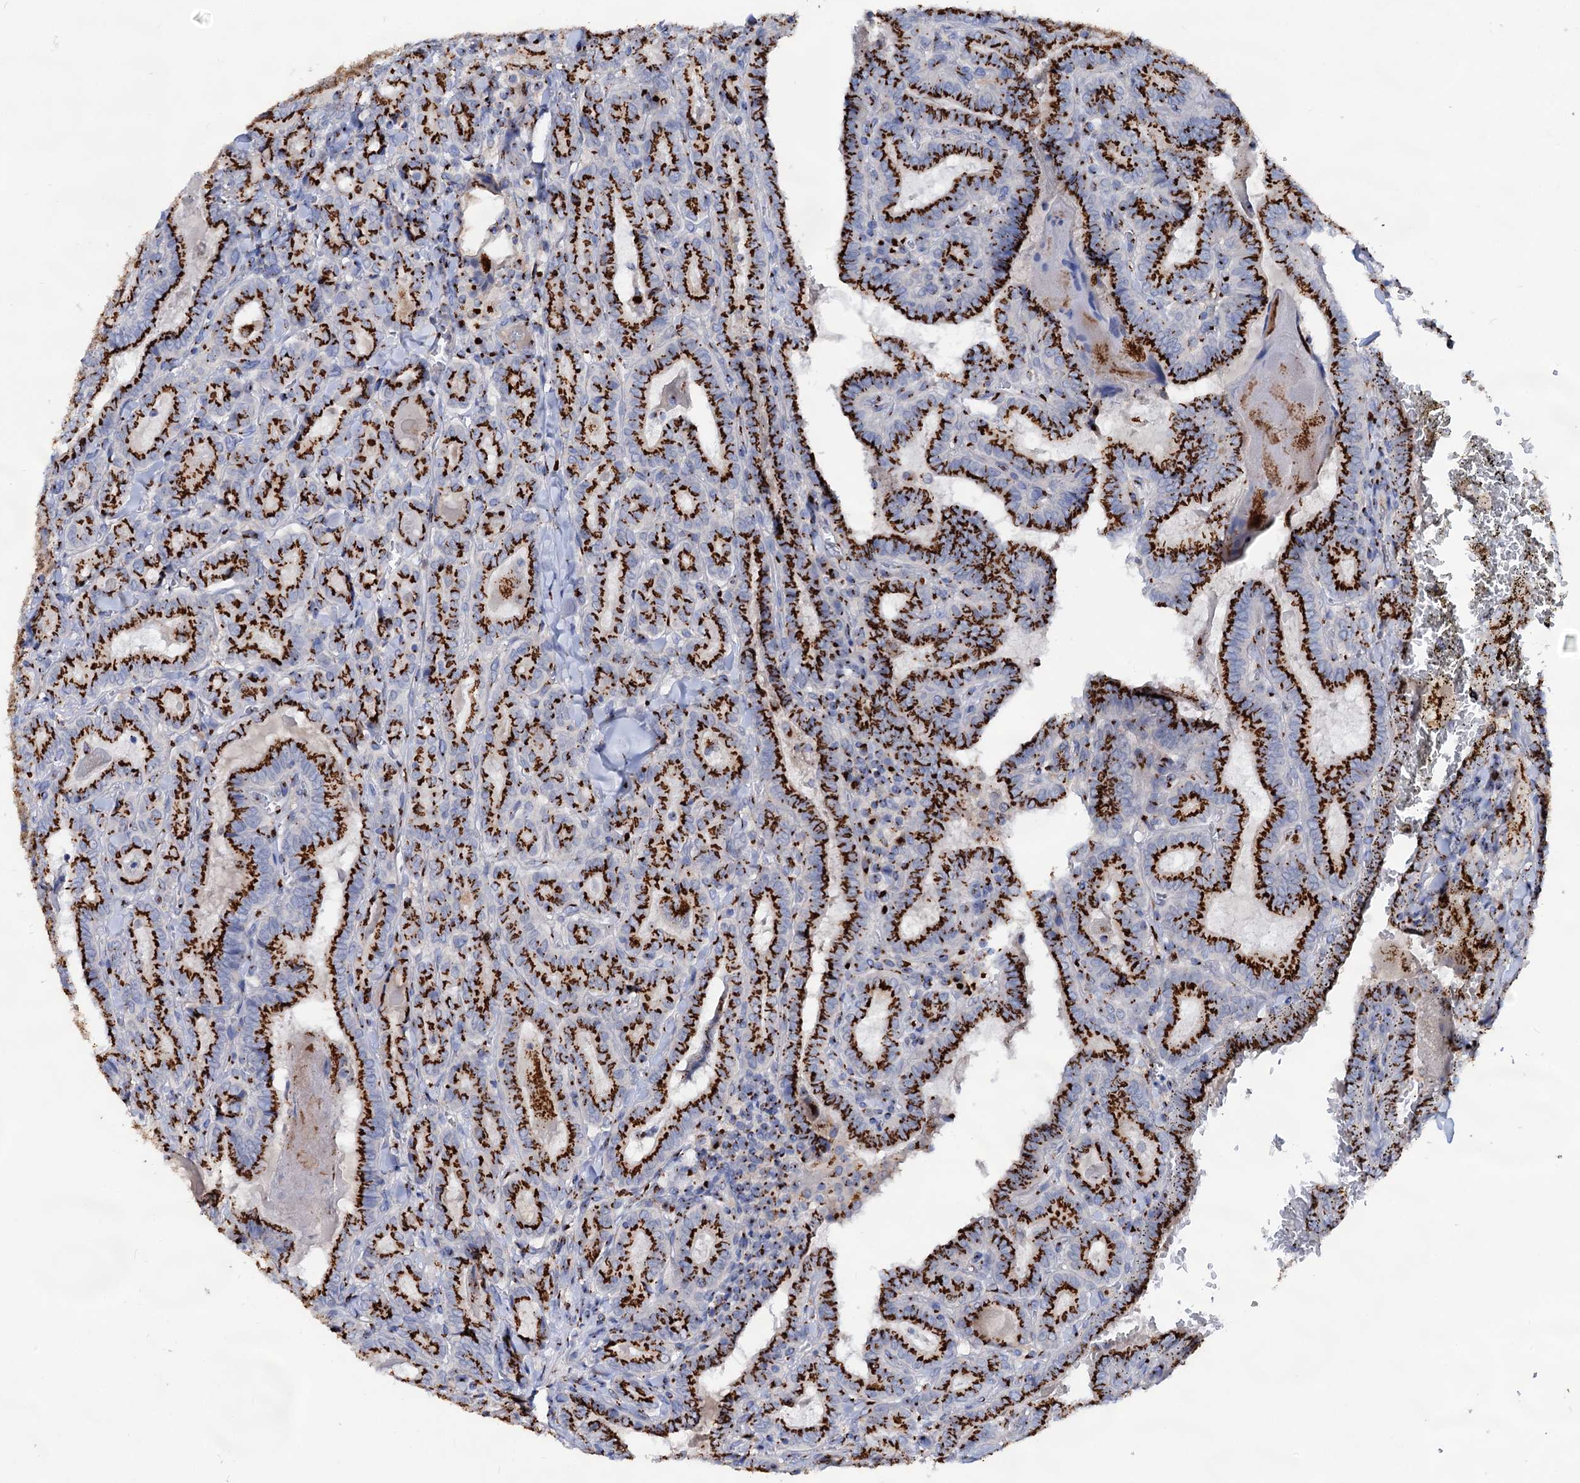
{"staining": {"intensity": "strong", "quantity": ">75%", "location": "cytoplasmic/membranous"}, "tissue": "thyroid cancer", "cell_type": "Tumor cells", "image_type": "cancer", "snomed": [{"axis": "morphology", "description": "Papillary adenocarcinoma, NOS"}, {"axis": "topography", "description": "Thyroid gland"}], "caption": "Immunohistochemistry (IHC) (DAB) staining of thyroid cancer (papillary adenocarcinoma) demonstrates strong cytoplasmic/membranous protein staining in approximately >75% of tumor cells. Ihc stains the protein of interest in brown and the nuclei are stained blue.", "gene": "TM9SF3", "patient": {"sex": "female", "age": 72}}